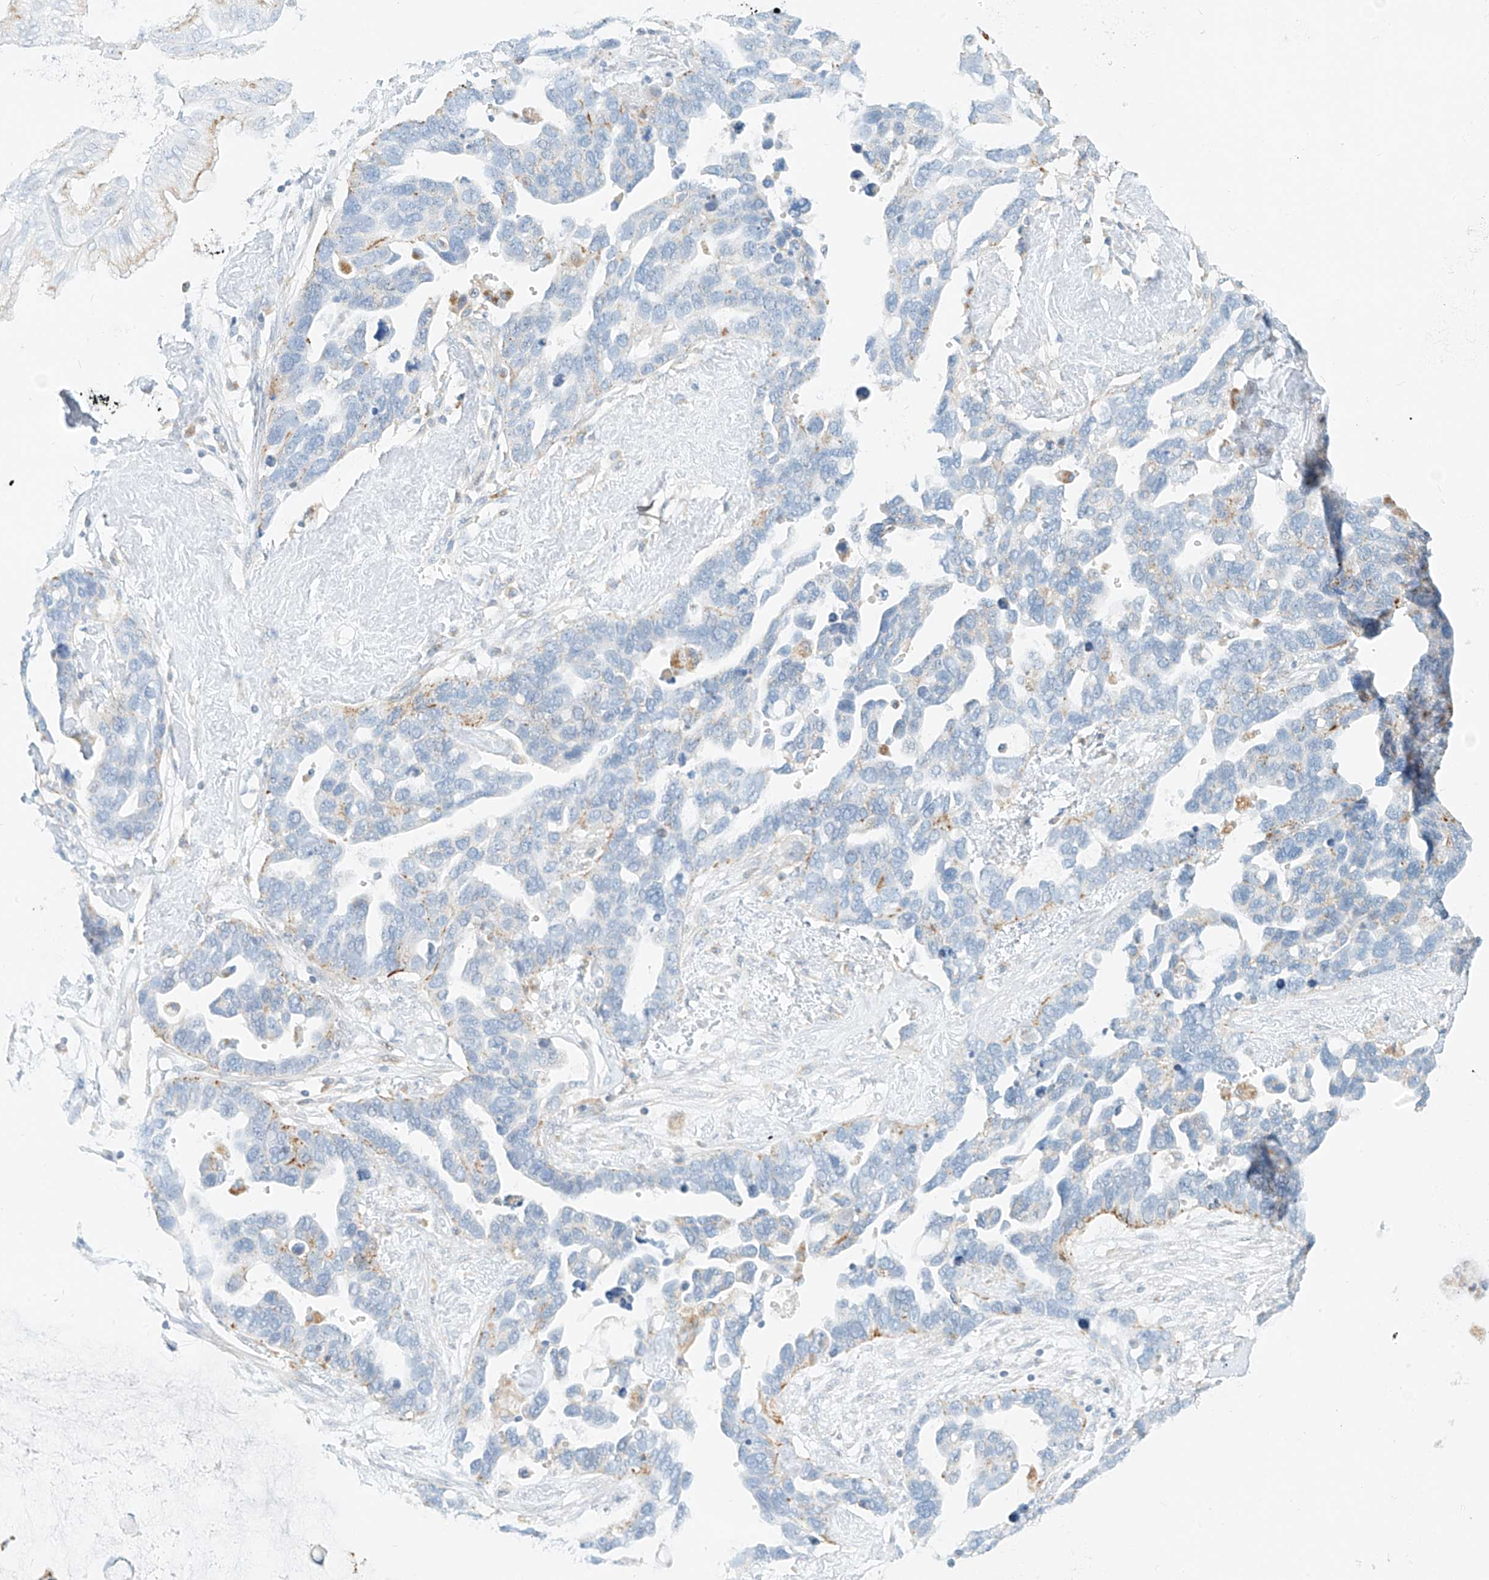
{"staining": {"intensity": "negative", "quantity": "none", "location": "none"}, "tissue": "ovarian cancer", "cell_type": "Tumor cells", "image_type": "cancer", "snomed": [{"axis": "morphology", "description": "Cystadenocarcinoma, serous, NOS"}, {"axis": "topography", "description": "Ovary"}], "caption": "An image of ovarian cancer (serous cystadenocarcinoma) stained for a protein demonstrates no brown staining in tumor cells. The staining is performed using DAB brown chromogen with nuclei counter-stained in using hematoxylin.", "gene": "SLC35F6", "patient": {"sex": "female", "age": 54}}